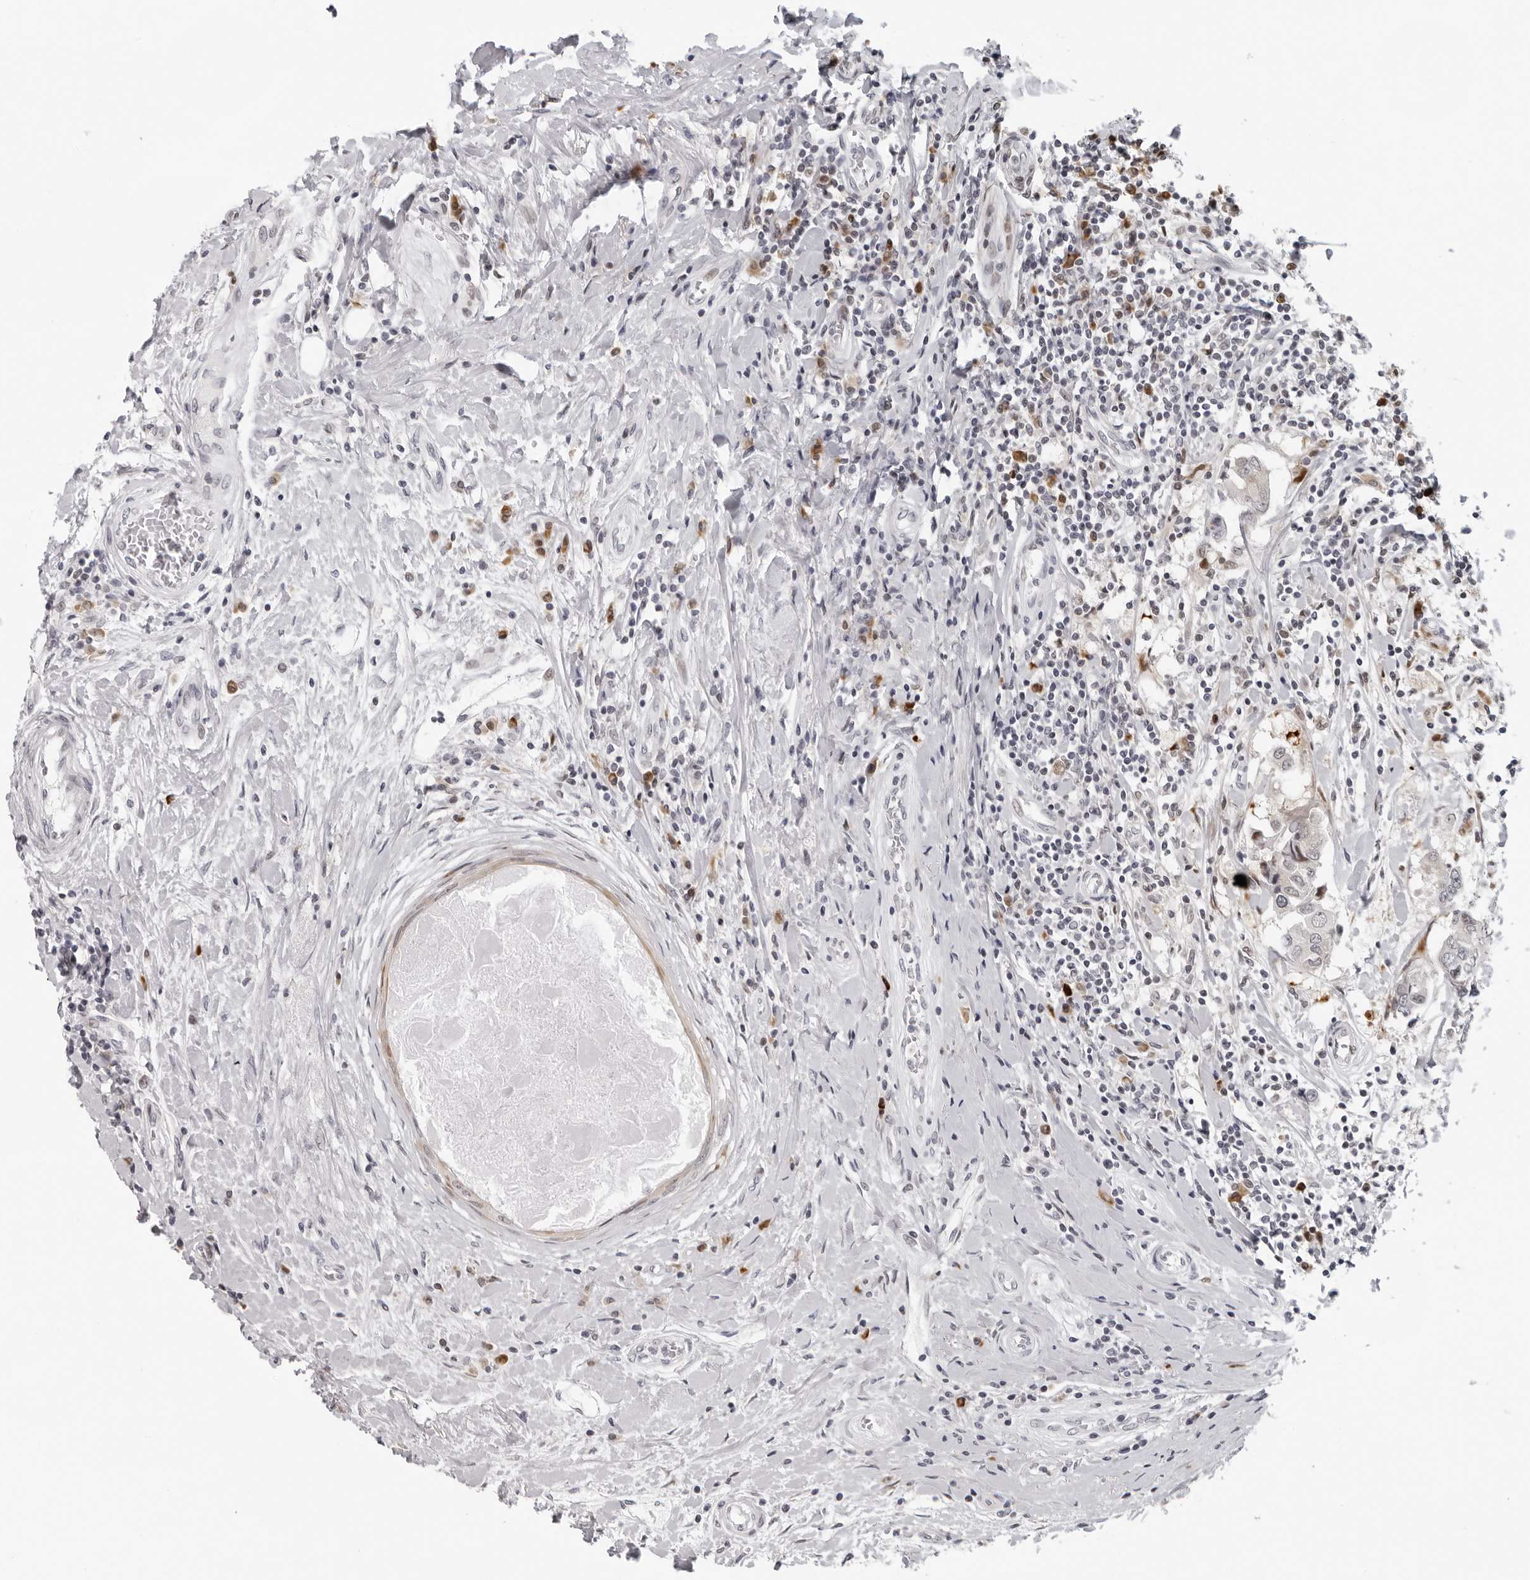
{"staining": {"intensity": "weak", "quantity": "25%-75%", "location": "cytoplasmic/membranous,nuclear"}, "tissue": "breast cancer", "cell_type": "Tumor cells", "image_type": "cancer", "snomed": [{"axis": "morphology", "description": "Duct carcinoma"}, {"axis": "topography", "description": "Breast"}], "caption": "This is a photomicrograph of immunohistochemistry staining of invasive ductal carcinoma (breast), which shows weak positivity in the cytoplasmic/membranous and nuclear of tumor cells.", "gene": "PIP4K2C", "patient": {"sex": "female", "age": 27}}